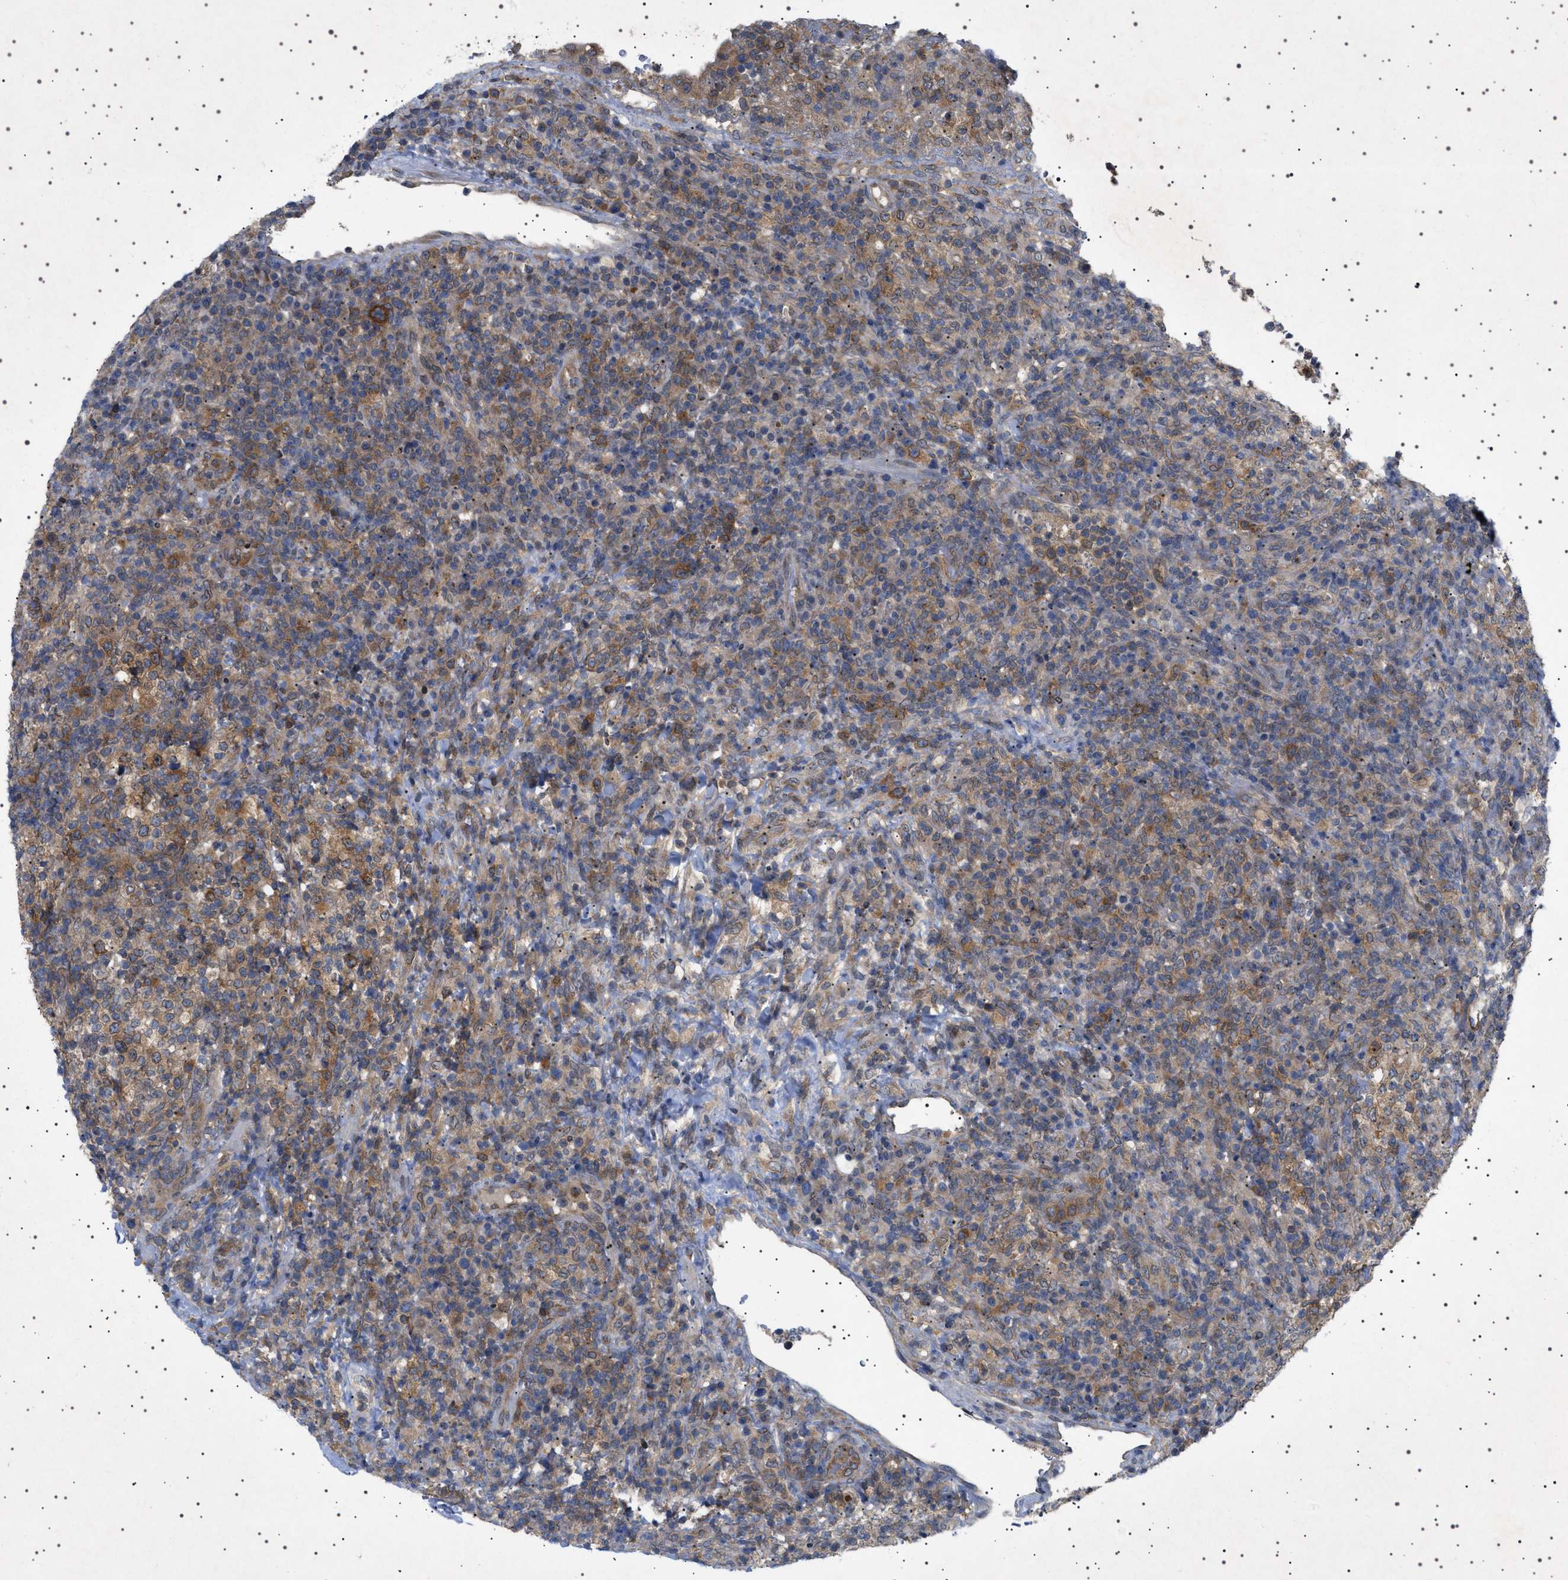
{"staining": {"intensity": "moderate", "quantity": ">75%", "location": "cytoplasmic/membranous"}, "tissue": "lymphoma", "cell_type": "Tumor cells", "image_type": "cancer", "snomed": [{"axis": "morphology", "description": "Malignant lymphoma, non-Hodgkin's type, High grade"}, {"axis": "topography", "description": "Lymph node"}], "caption": "A brown stain labels moderate cytoplasmic/membranous staining of a protein in human high-grade malignant lymphoma, non-Hodgkin's type tumor cells. (Brightfield microscopy of DAB IHC at high magnification).", "gene": "NUP93", "patient": {"sex": "female", "age": 76}}